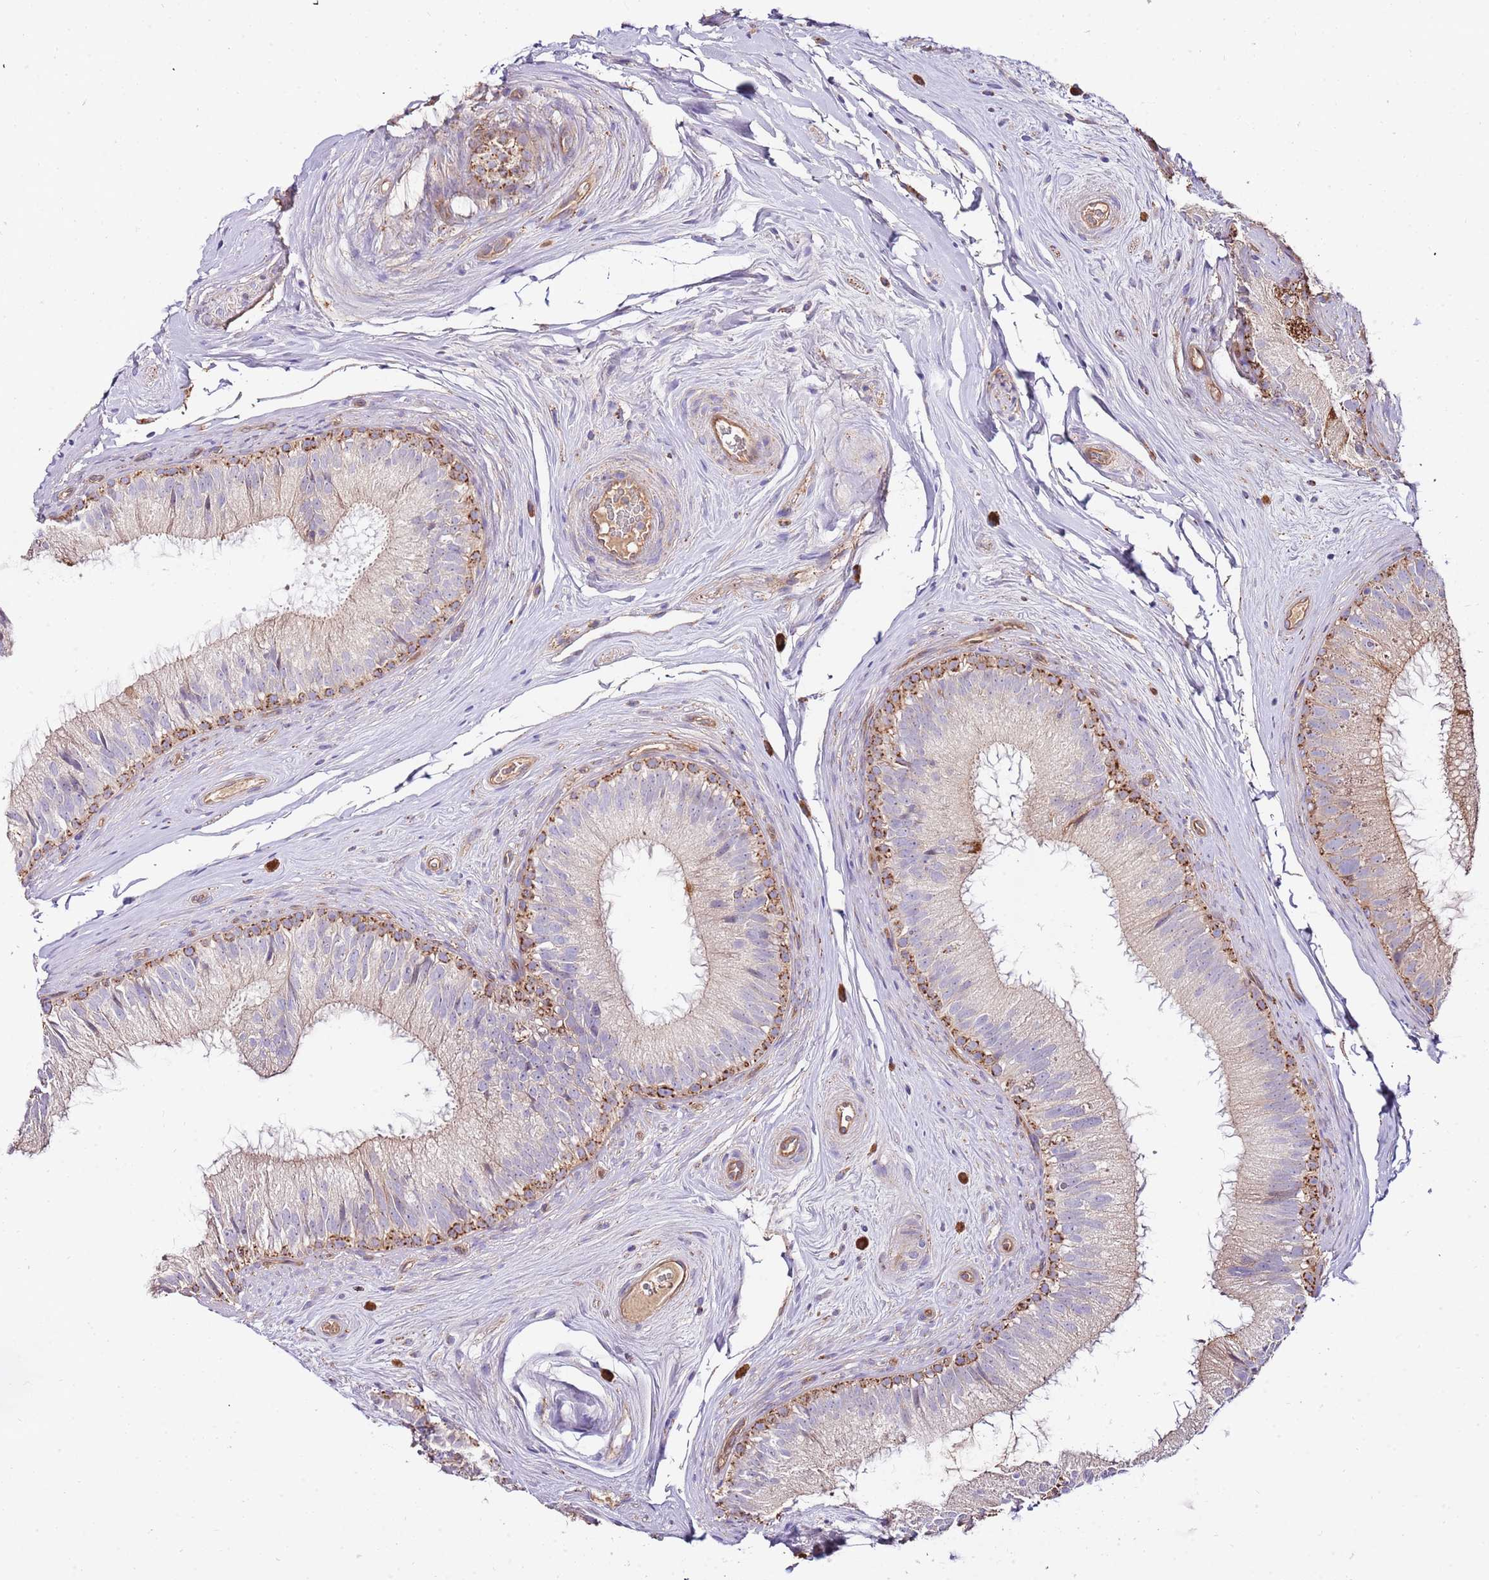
{"staining": {"intensity": "moderate", "quantity": "25%-75%", "location": "cytoplasmic/membranous"}, "tissue": "epididymis", "cell_type": "Glandular cells", "image_type": "normal", "snomed": [{"axis": "morphology", "description": "Normal tissue, NOS"}, {"axis": "topography", "description": "Epididymis"}], "caption": "Approximately 25%-75% of glandular cells in normal human epididymis reveal moderate cytoplasmic/membranous protein staining as visualized by brown immunohistochemical staining.", "gene": "DOCK6", "patient": {"sex": "male", "age": 34}}